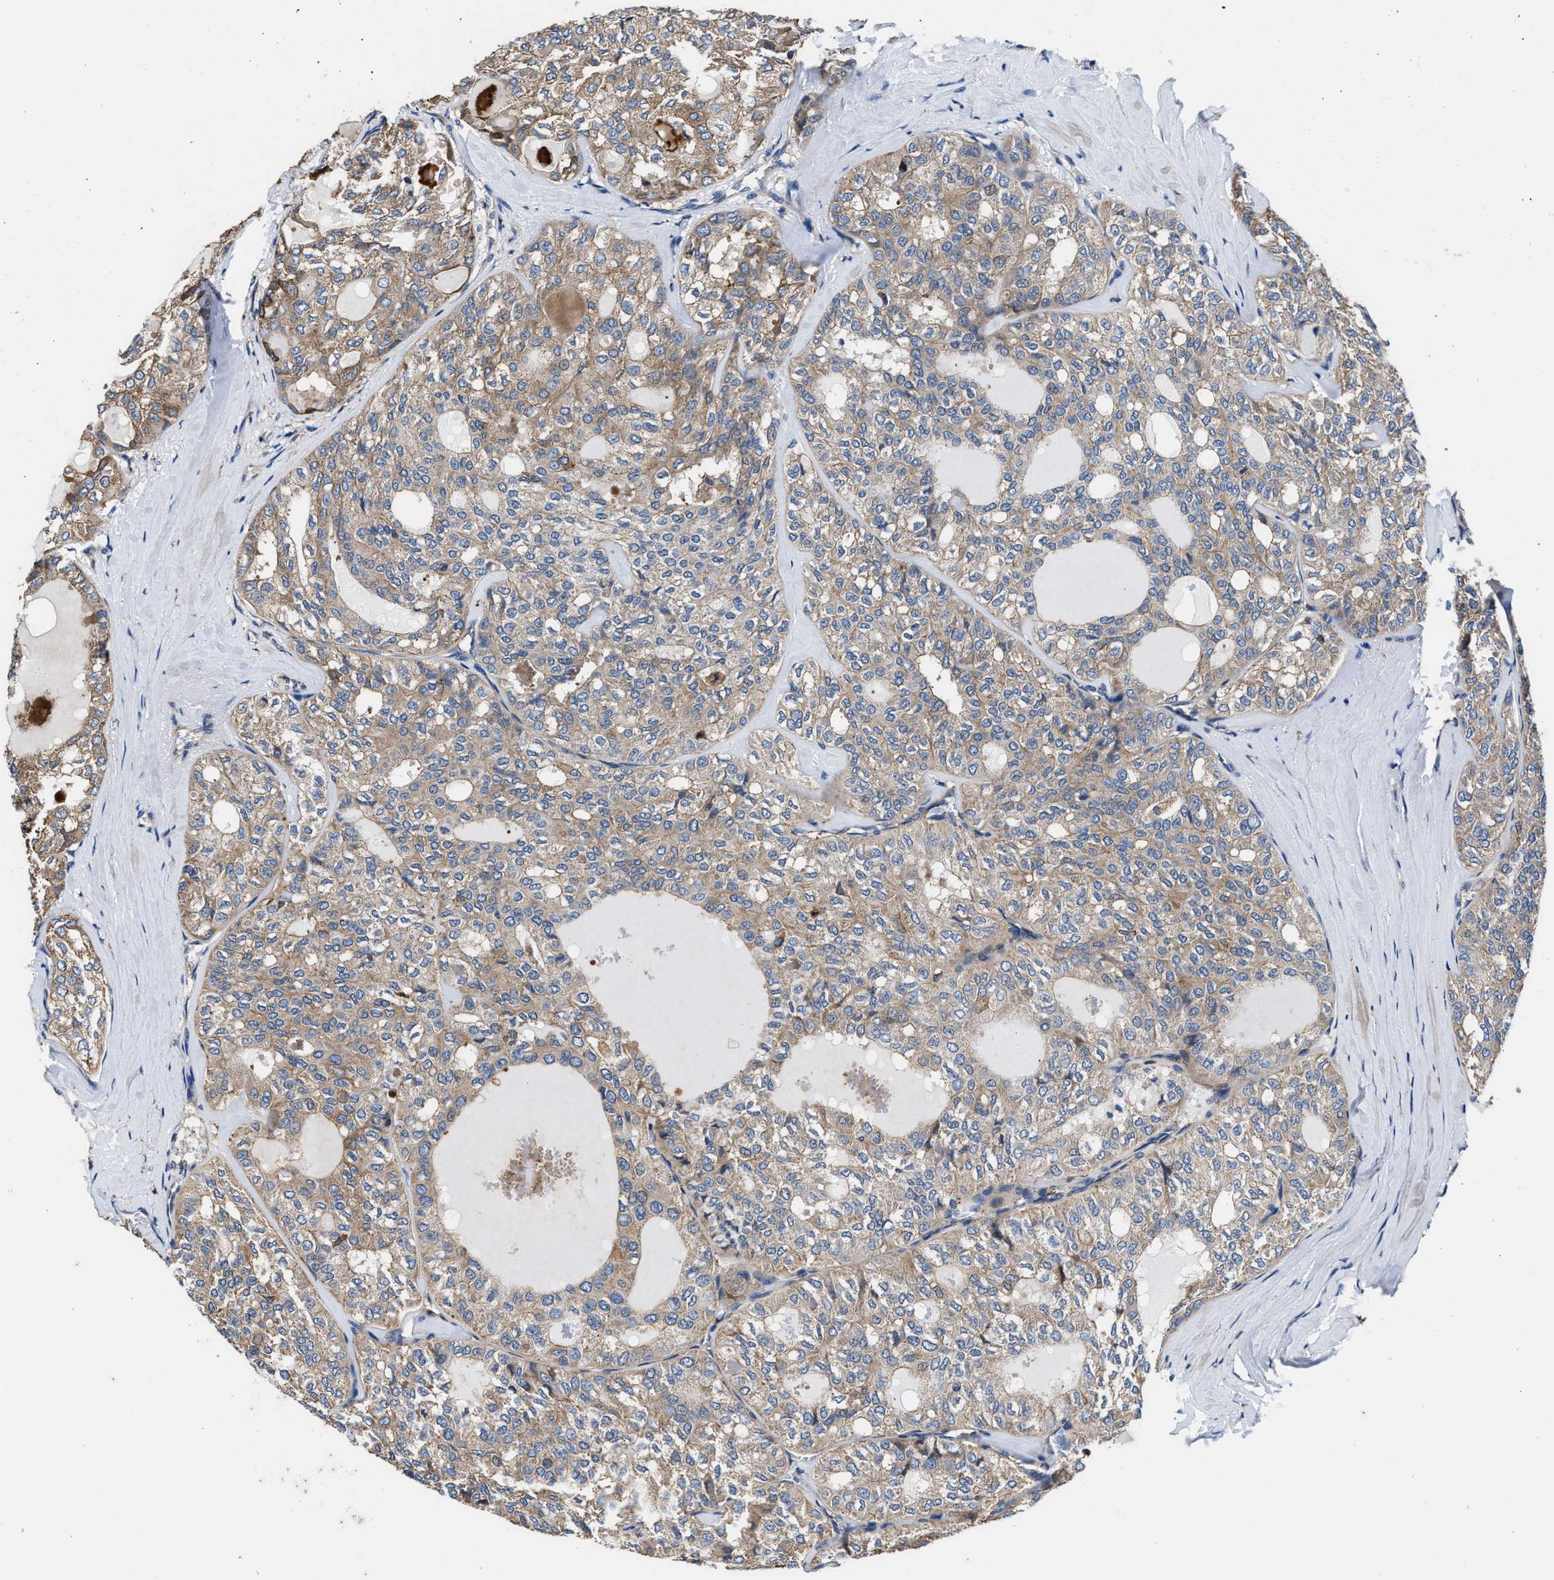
{"staining": {"intensity": "weak", "quantity": ">75%", "location": "cytoplasmic/membranous"}, "tissue": "thyroid cancer", "cell_type": "Tumor cells", "image_type": "cancer", "snomed": [{"axis": "morphology", "description": "Follicular adenoma carcinoma, NOS"}, {"axis": "topography", "description": "Thyroid gland"}], "caption": "Human follicular adenoma carcinoma (thyroid) stained with a protein marker reveals weak staining in tumor cells.", "gene": "PPP1R9B", "patient": {"sex": "male", "age": 75}}